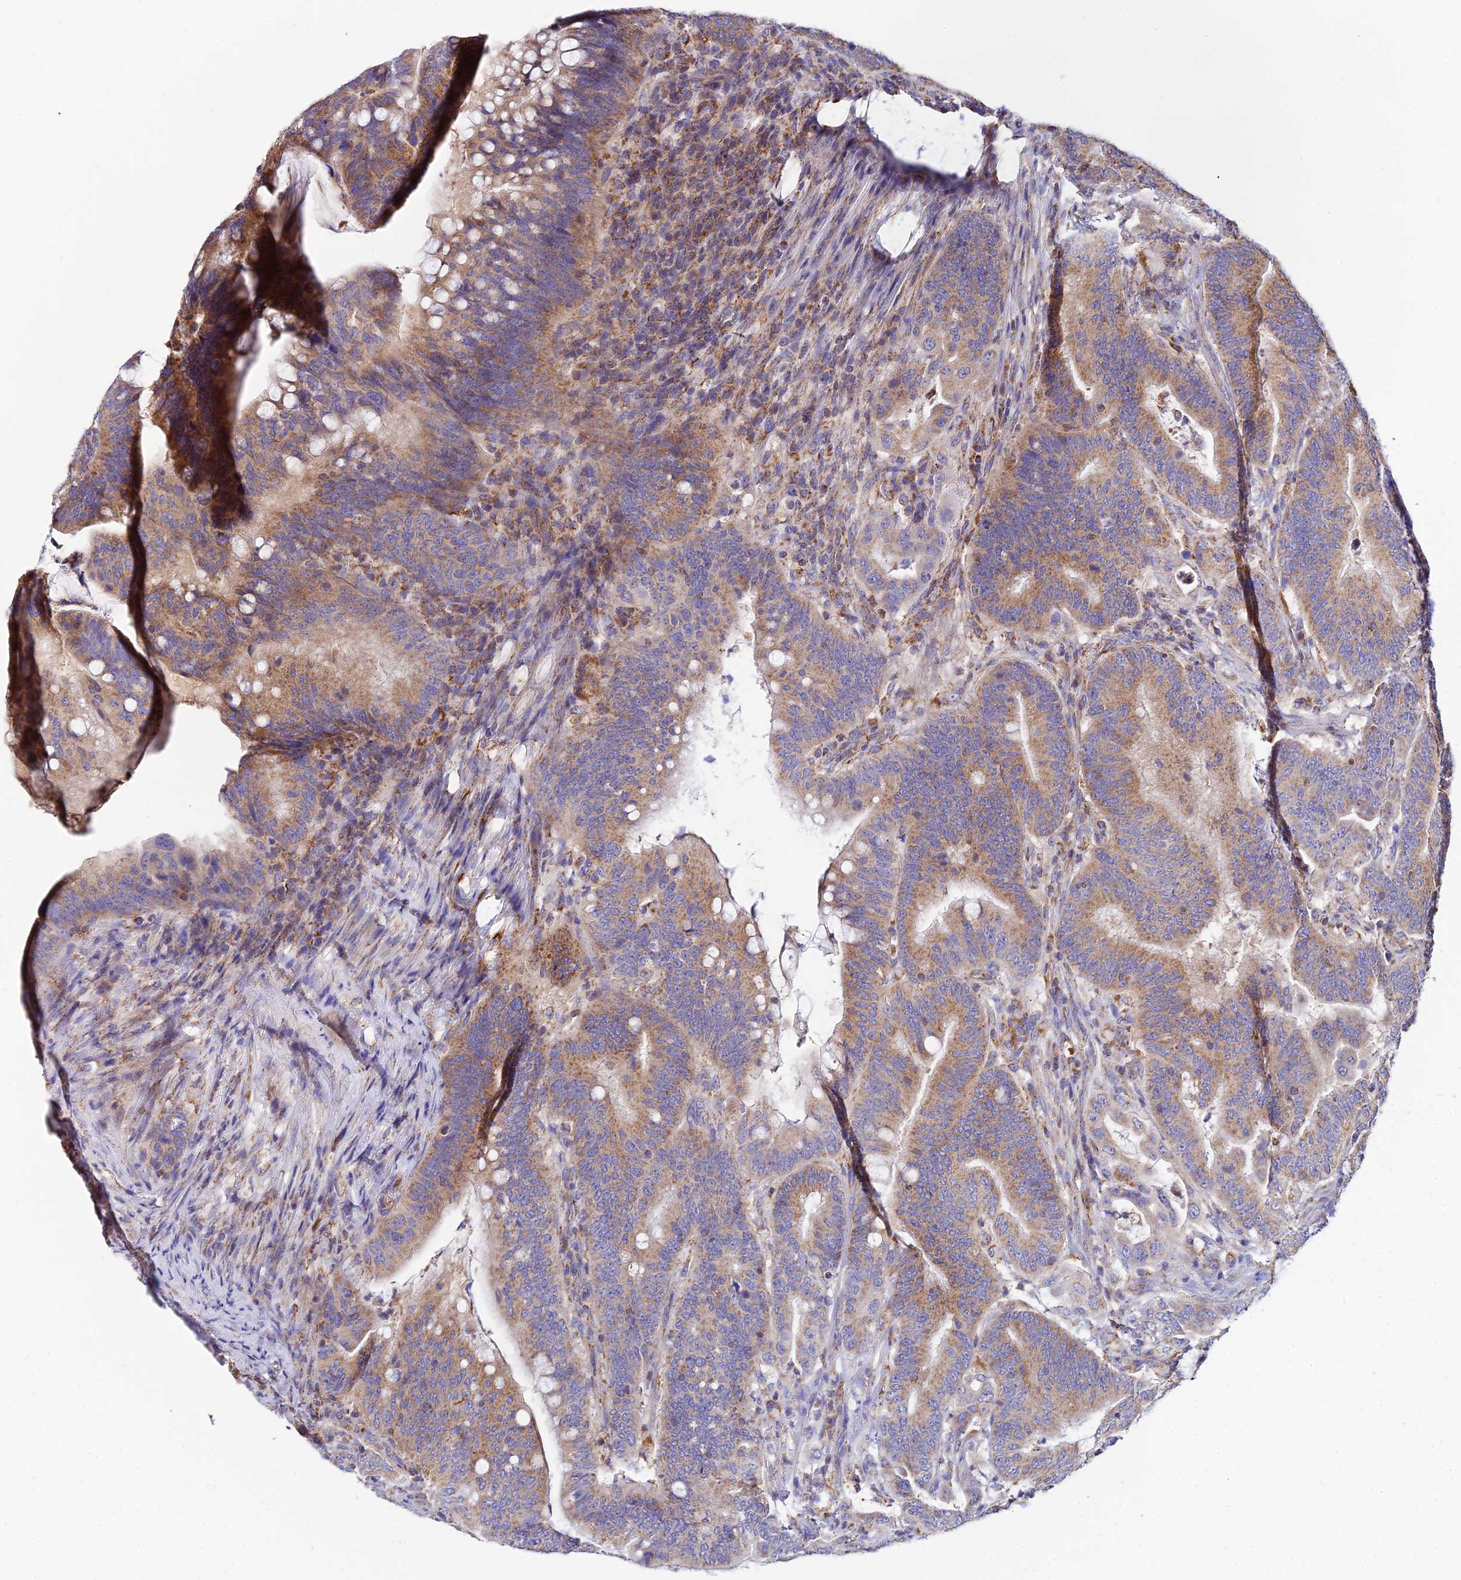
{"staining": {"intensity": "moderate", "quantity": ">75%", "location": "cytoplasmic/membranous"}, "tissue": "colorectal cancer", "cell_type": "Tumor cells", "image_type": "cancer", "snomed": [{"axis": "morphology", "description": "Adenocarcinoma, NOS"}, {"axis": "topography", "description": "Colon"}], "caption": "Adenocarcinoma (colorectal) stained with immunohistochemistry (IHC) displays moderate cytoplasmic/membranous expression in approximately >75% of tumor cells. (DAB IHC with brightfield microscopy, high magnification).", "gene": "NIPSNAP3A", "patient": {"sex": "female", "age": 66}}